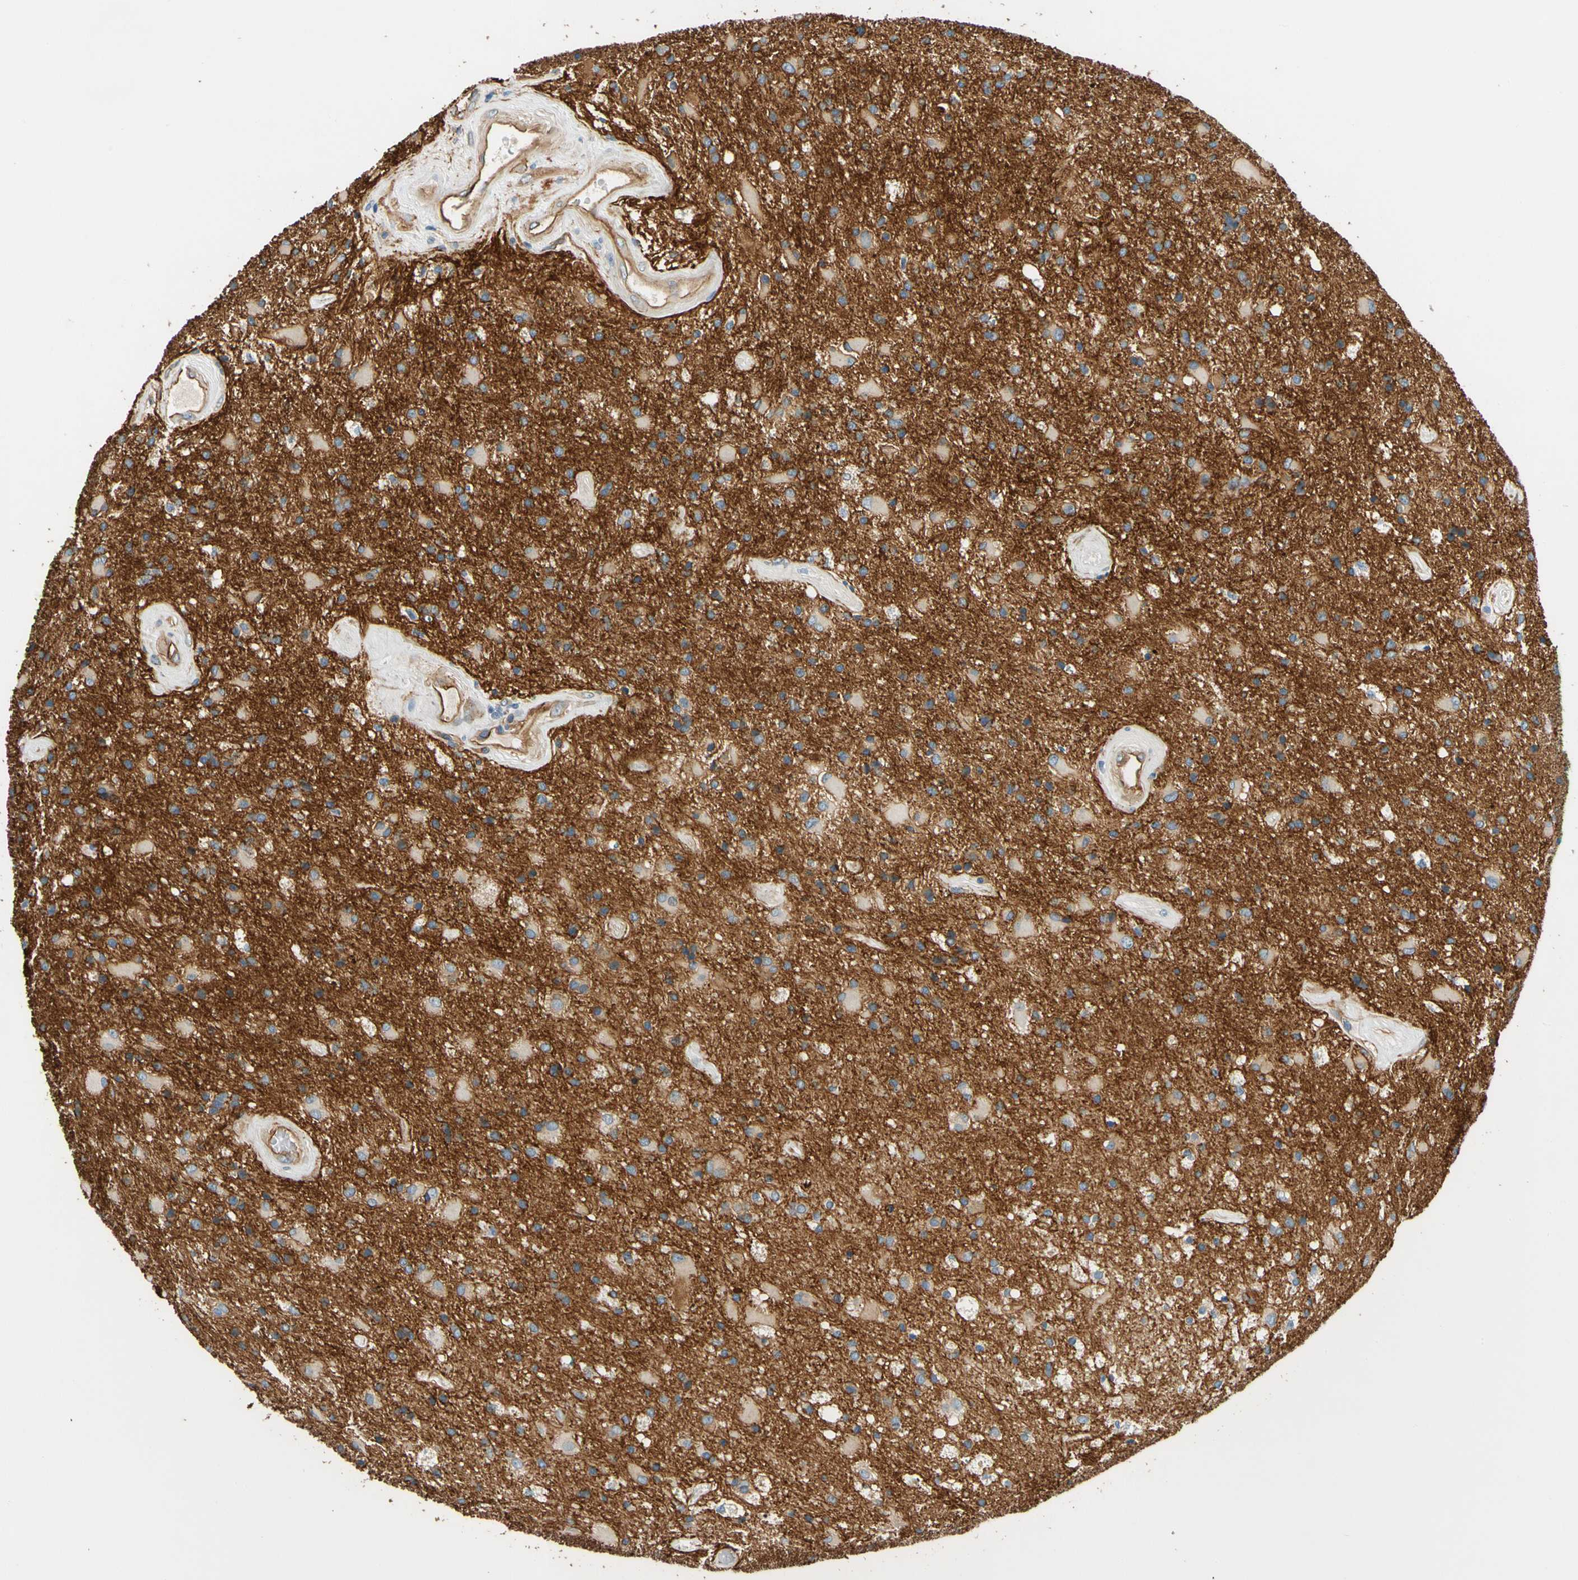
{"staining": {"intensity": "weak", "quantity": ">75%", "location": "cytoplasmic/membranous"}, "tissue": "glioma", "cell_type": "Tumor cells", "image_type": "cancer", "snomed": [{"axis": "morphology", "description": "Glioma, malignant, Low grade"}, {"axis": "topography", "description": "Brain"}], "caption": "This is an image of IHC staining of glioma, which shows weak staining in the cytoplasmic/membranous of tumor cells.", "gene": "SPTAN1", "patient": {"sex": "male", "age": 58}}